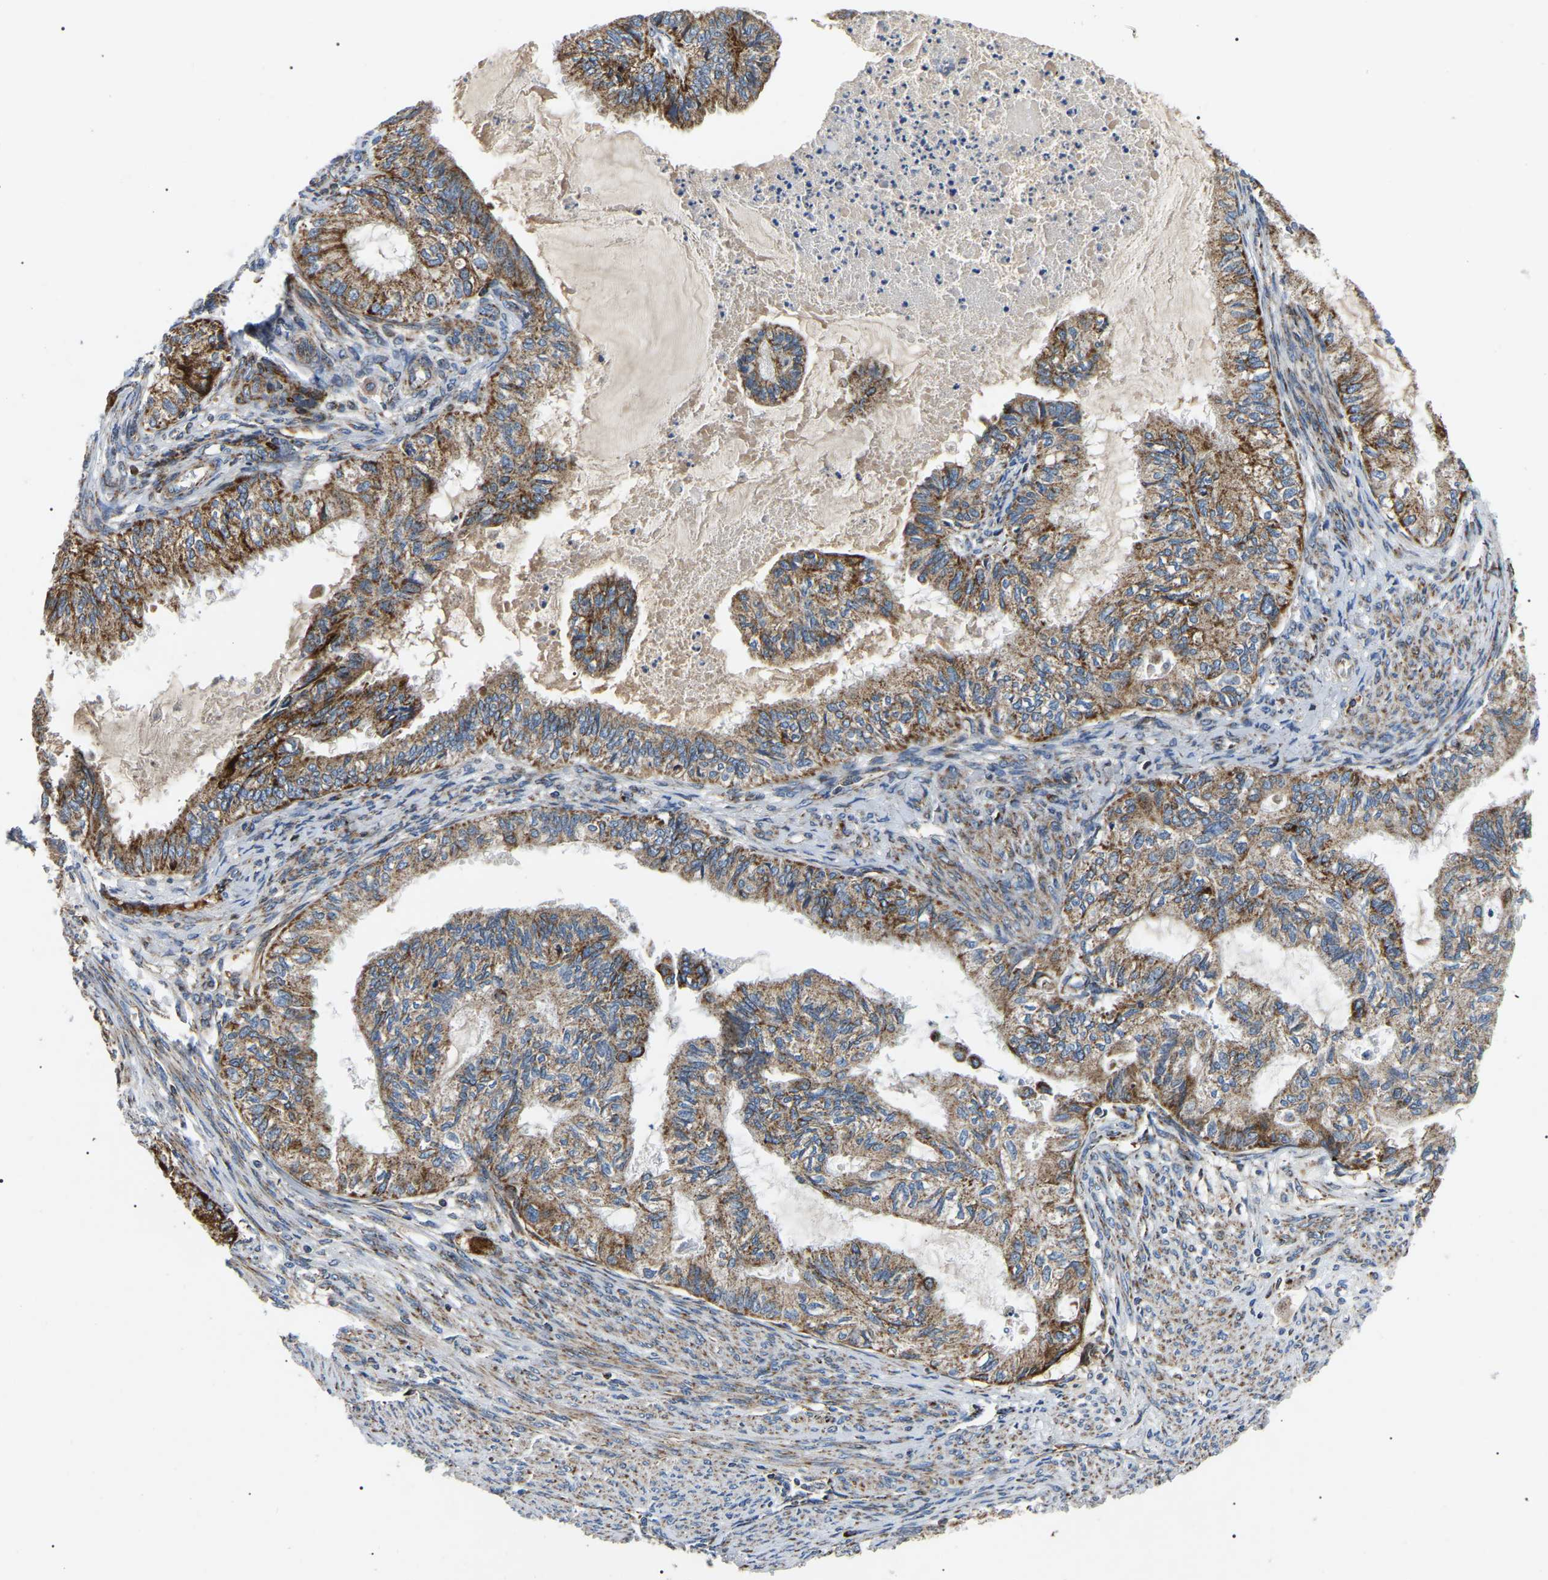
{"staining": {"intensity": "moderate", "quantity": ">75%", "location": "cytoplasmic/membranous"}, "tissue": "cervical cancer", "cell_type": "Tumor cells", "image_type": "cancer", "snomed": [{"axis": "morphology", "description": "Normal tissue, NOS"}, {"axis": "morphology", "description": "Adenocarcinoma, NOS"}, {"axis": "topography", "description": "Cervix"}, {"axis": "topography", "description": "Endometrium"}], "caption": "Approximately >75% of tumor cells in cervical cancer reveal moderate cytoplasmic/membranous protein expression as visualized by brown immunohistochemical staining.", "gene": "PPM1E", "patient": {"sex": "female", "age": 86}}